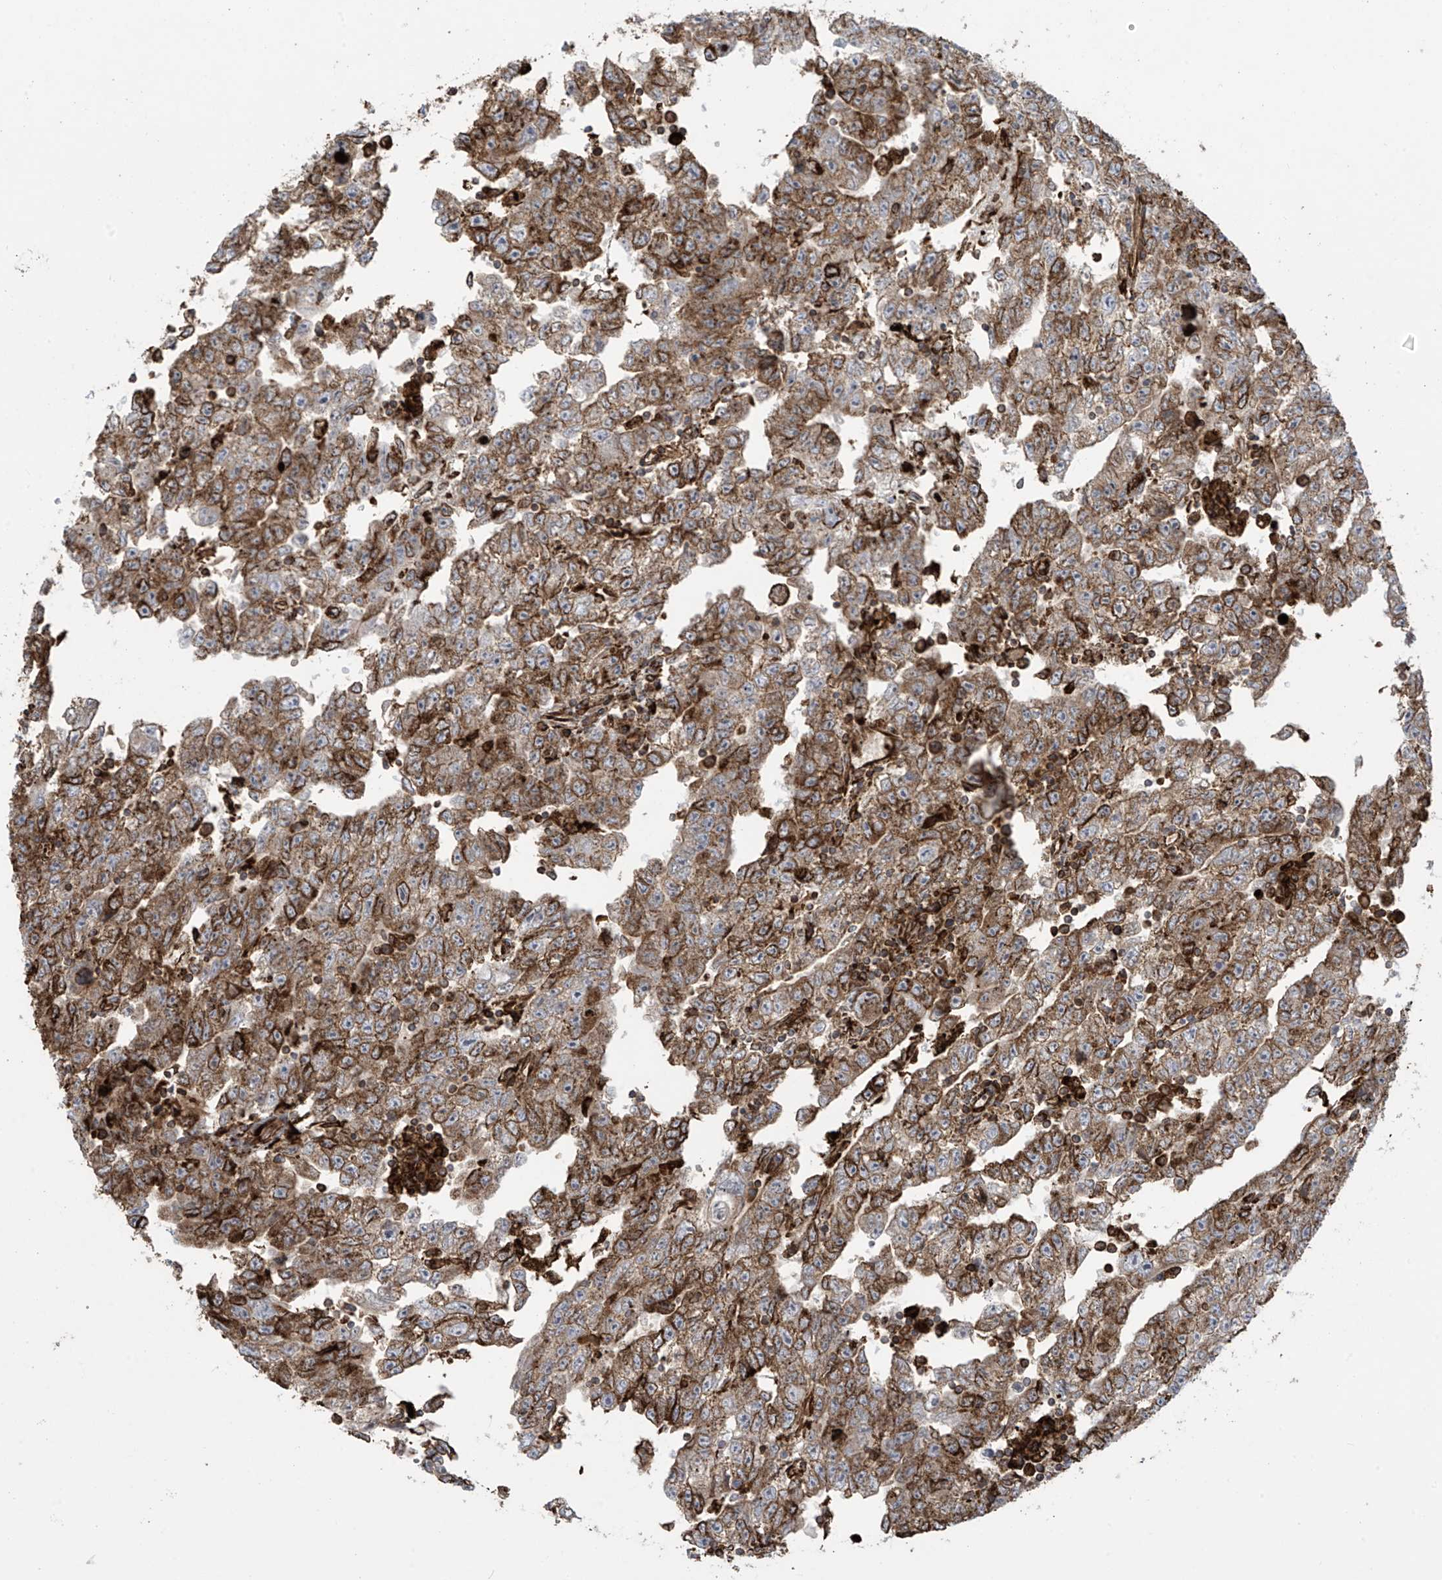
{"staining": {"intensity": "strong", "quantity": ">75%", "location": "cytoplasmic/membranous"}, "tissue": "testis cancer", "cell_type": "Tumor cells", "image_type": "cancer", "snomed": [{"axis": "morphology", "description": "Carcinoma, Embryonal, NOS"}, {"axis": "topography", "description": "Testis"}], "caption": "This image displays IHC staining of human testis embryonal carcinoma, with high strong cytoplasmic/membranous positivity in about >75% of tumor cells.", "gene": "MX1", "patient": {"sex": "male", "age": 25}}